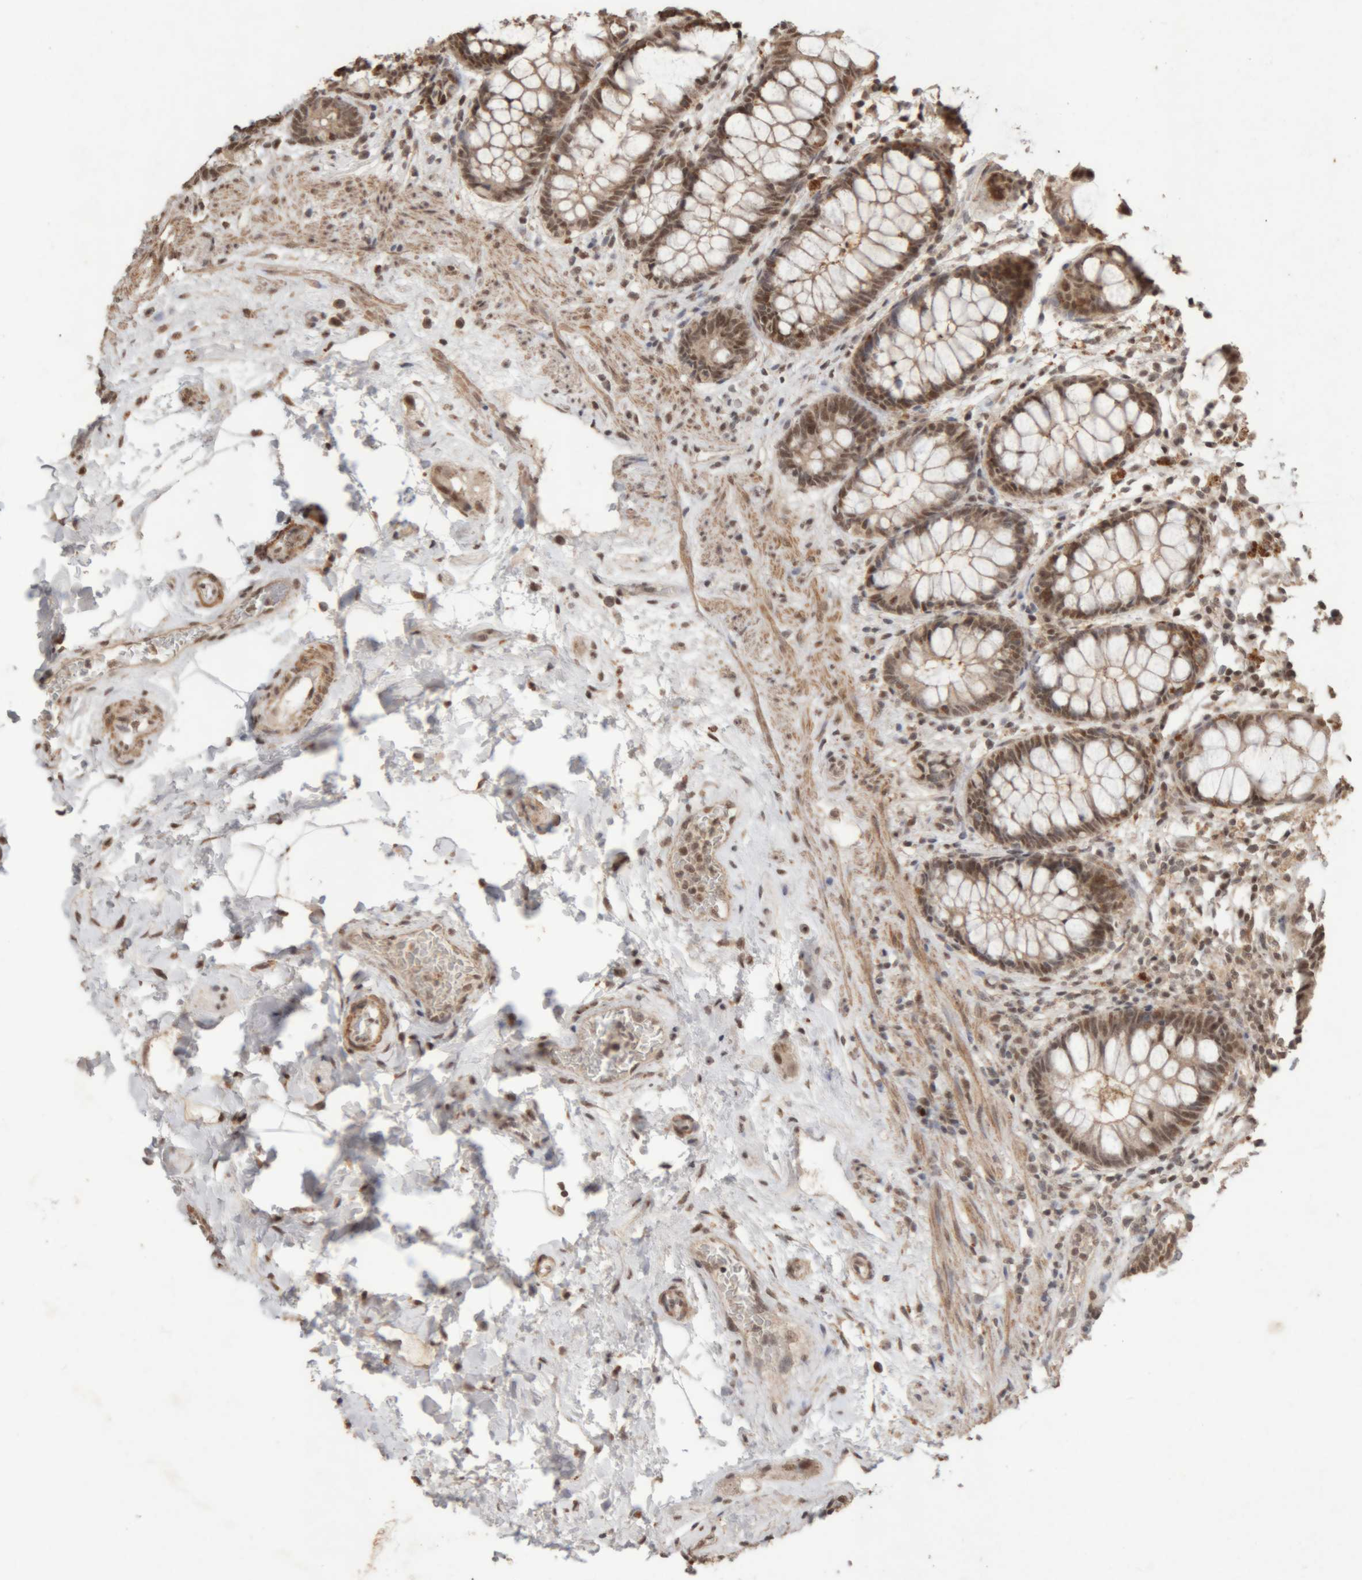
{"staining": {"intensity": "moderate", "quantity": ">75%", "location": "cytoplasmic/membranous,nuclear"}, "tissue": "rectum", "cell_type": "Glandular cells", "image_type": "normal", "snomed": [{"axis": "morphology", "description": "Normal tissue, NOS"}, {"axis": "topography", "description": "Rectum"}], "caption": "Rectum stained with immunohistochemistry (IHC) shows moderate cytoplasmic/membranous,nuclear staining in approximately >75% of glandular cells.", "gene": "KEAP1", "patient": {"sex": "male", "age": 64}}